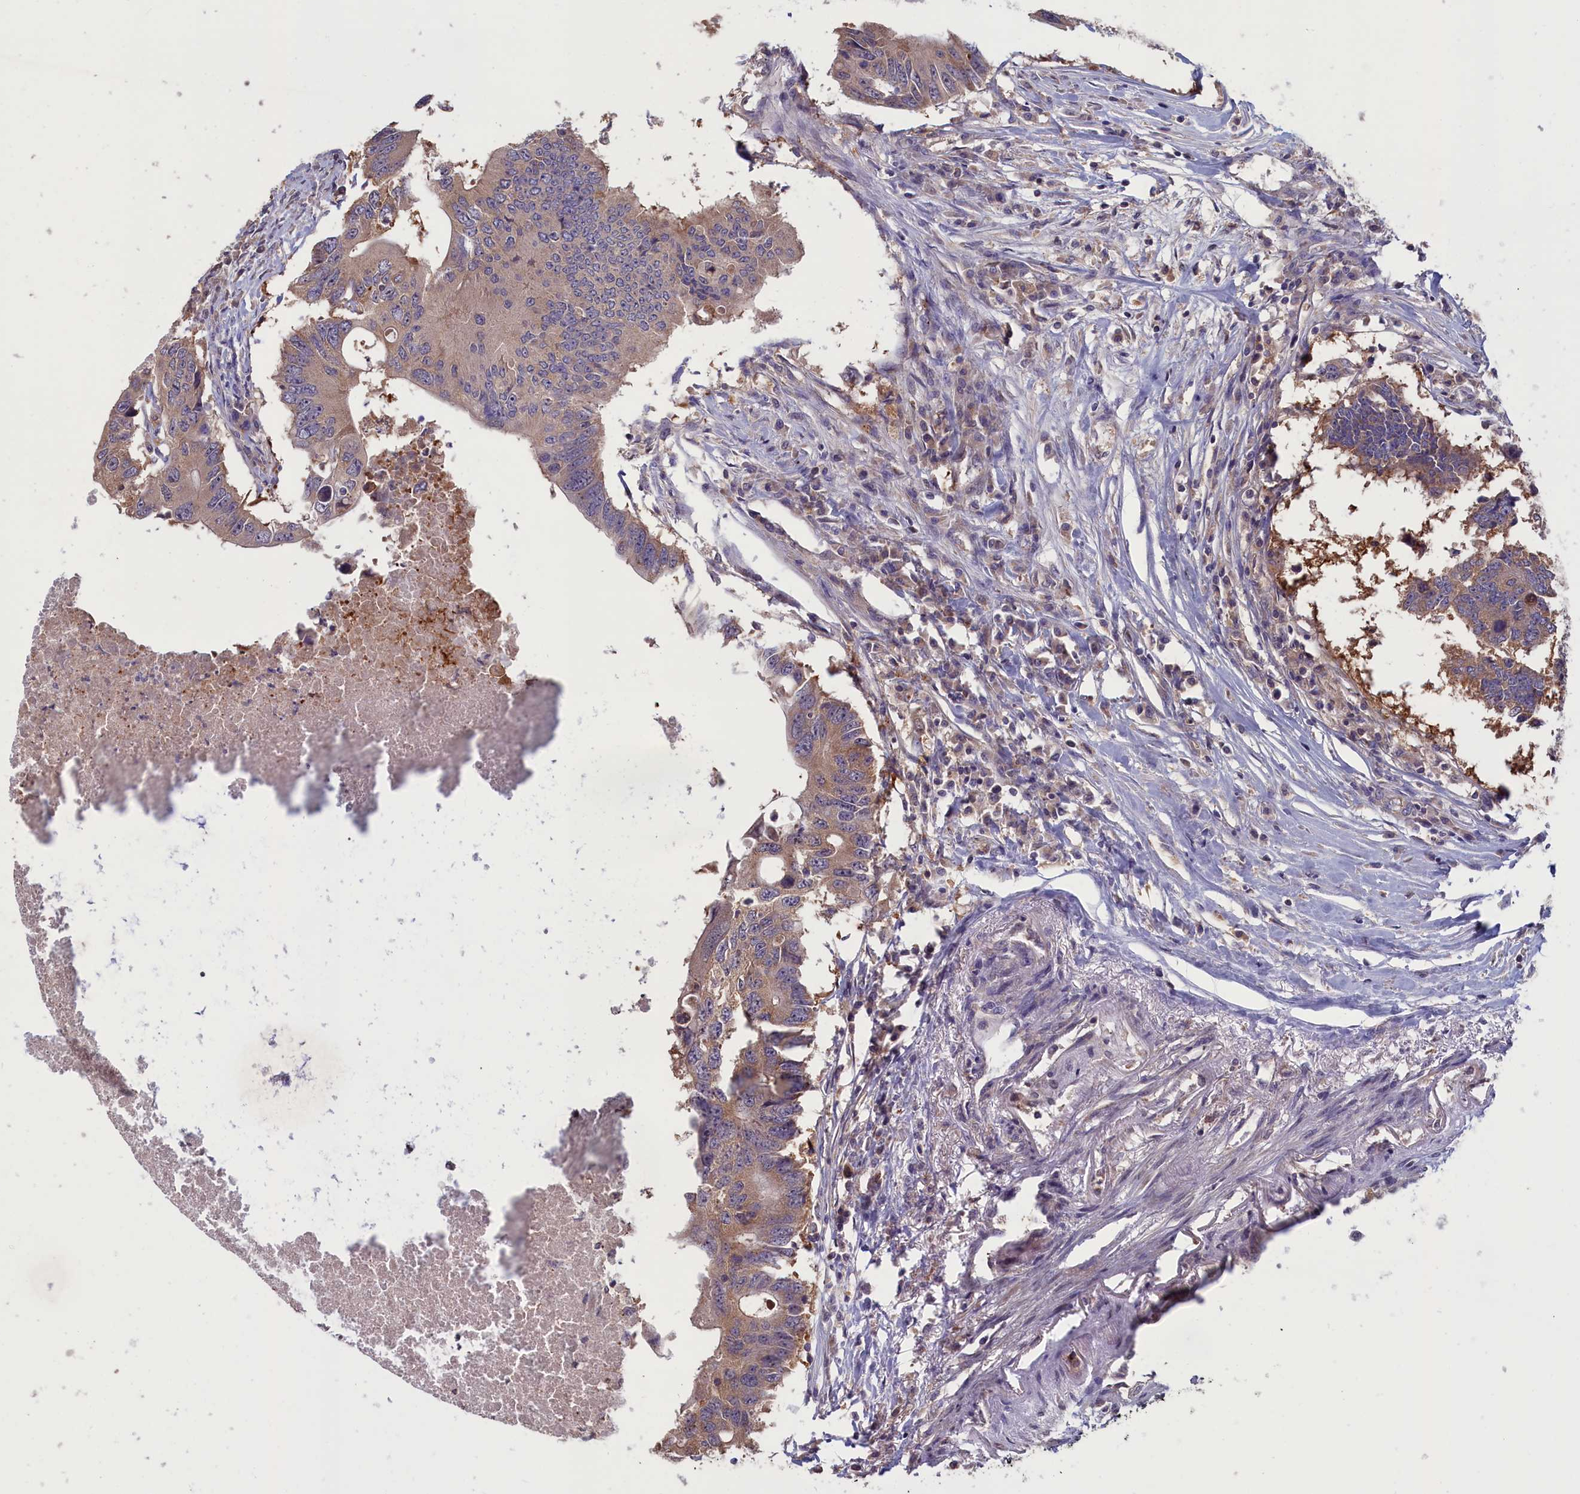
{"staining": {"intensity": "weak", "quantity": "25%-75%", "location": "cytoplasmic/membranous"}, "tissue": "colorectal cancer", "cell_type": "Tumor cells", "image_type": "cancer", "snomed": [{"axis": "morphology", "description": "Adenocarcinoma, NOS"}, {"axis": "topography", "description": "Colon"}], "caption": "Colorectal adenocarcinoma stained with DAB (3,3'-diaminobenzidine) immunohistochemistry shows low levels of weak cytoplasmic/membranous staining in approximately 25%-75% of tumor cells.", "gene": "CACTIN", "patient": {"sex": "male", "age": 71}}